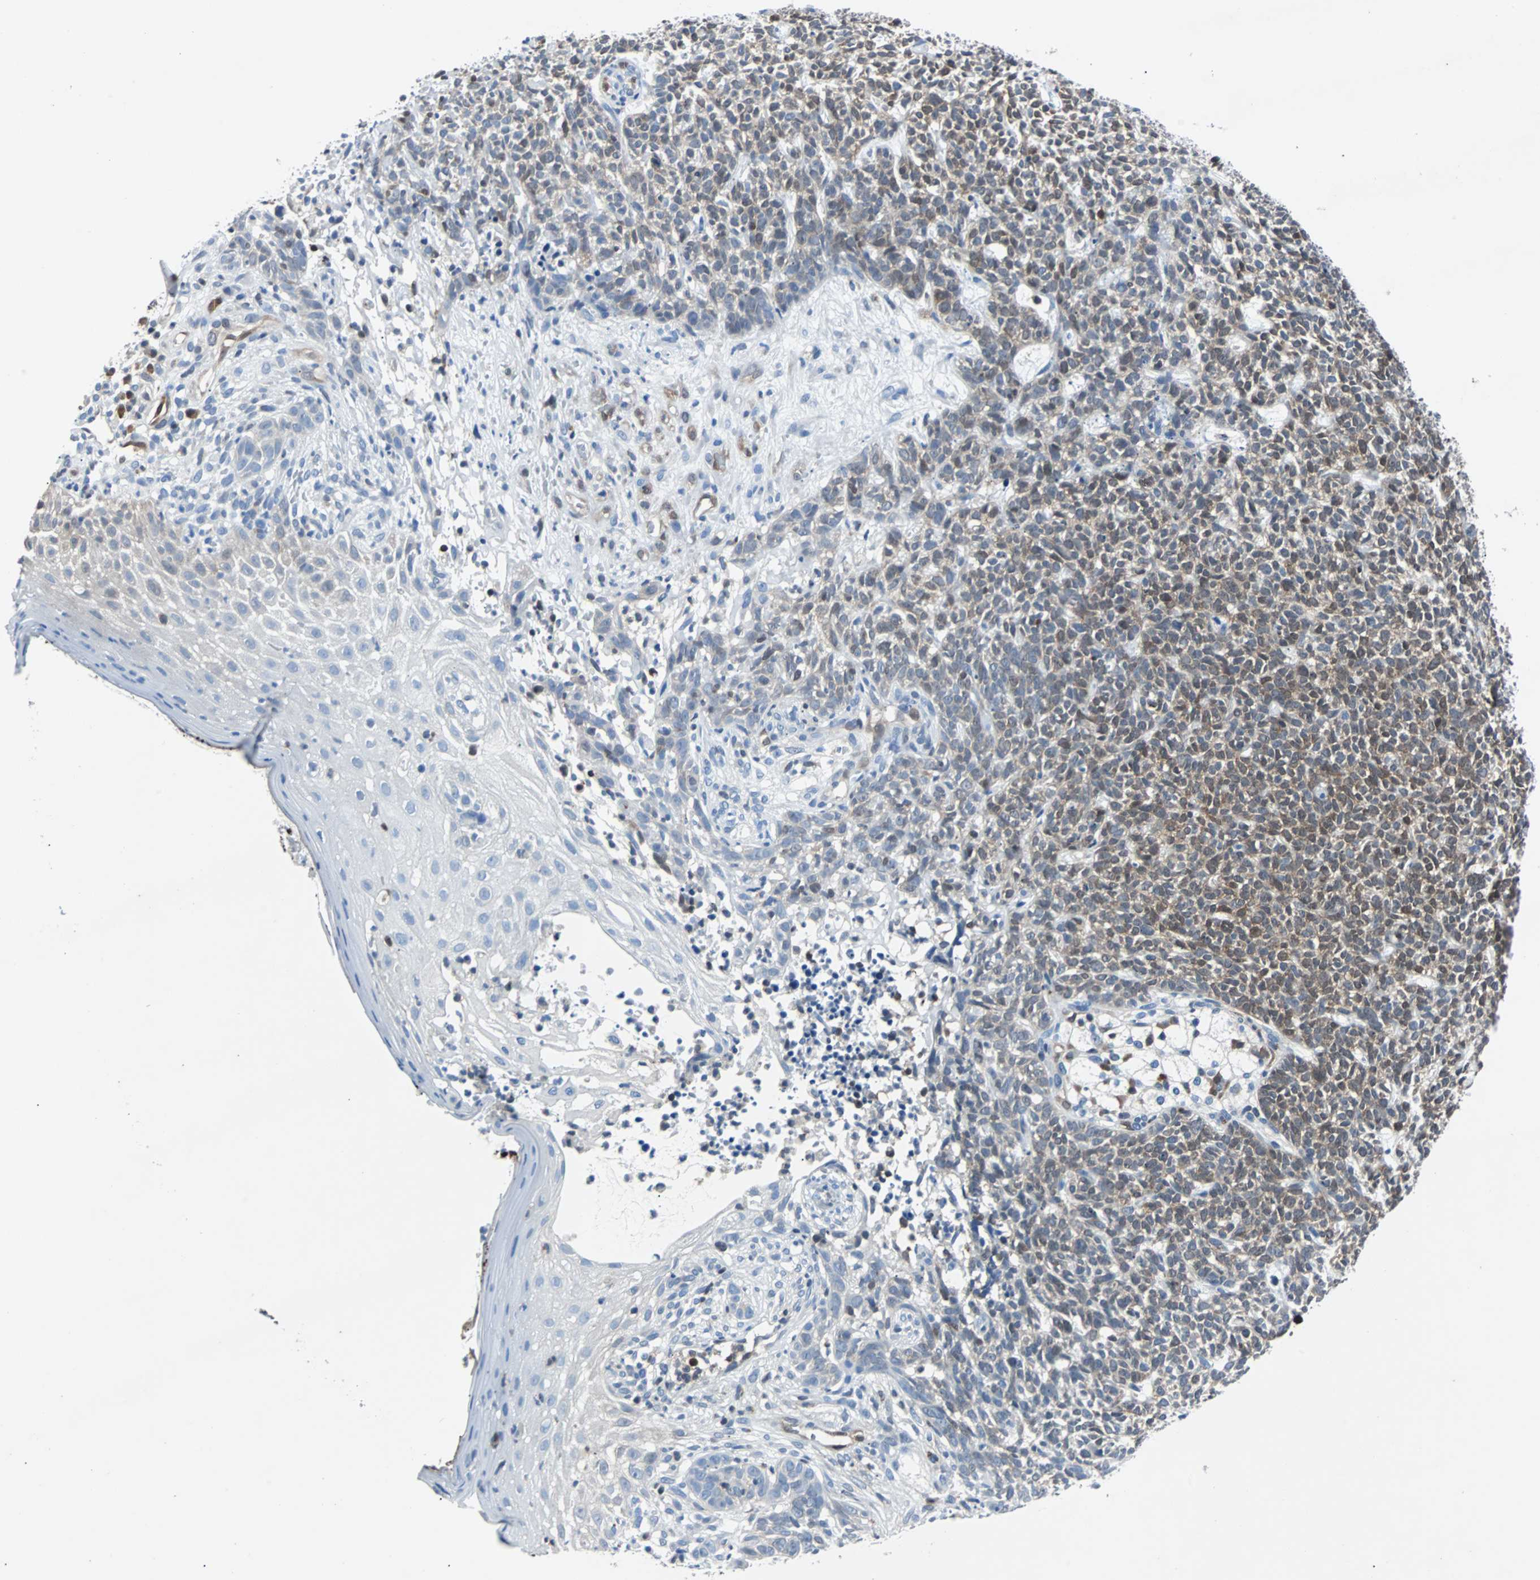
{"staining": {"intensity": "moderate", "quantity": "25%-75%", "location": "cytoplasmic/membranous,nuclear"}, "tissue": "skin cancer", "cell_type": "Tumor cells", "image_type": "cancer", "snomed": [{"axis": "morphology", "description": "Basal cell carcinoma"}, {"axis": "topography", "description": "Skin"}], "caption": "Immunohistochemical staining of skin basal cell carcinoma demonstrates medium levels of moderate cytoplasmic/membranous and nuclear protein staining in about 25%-75% of tumor cells.", "gene": "MAP2K6", "patient": {"sex": "female", "age": 84}}